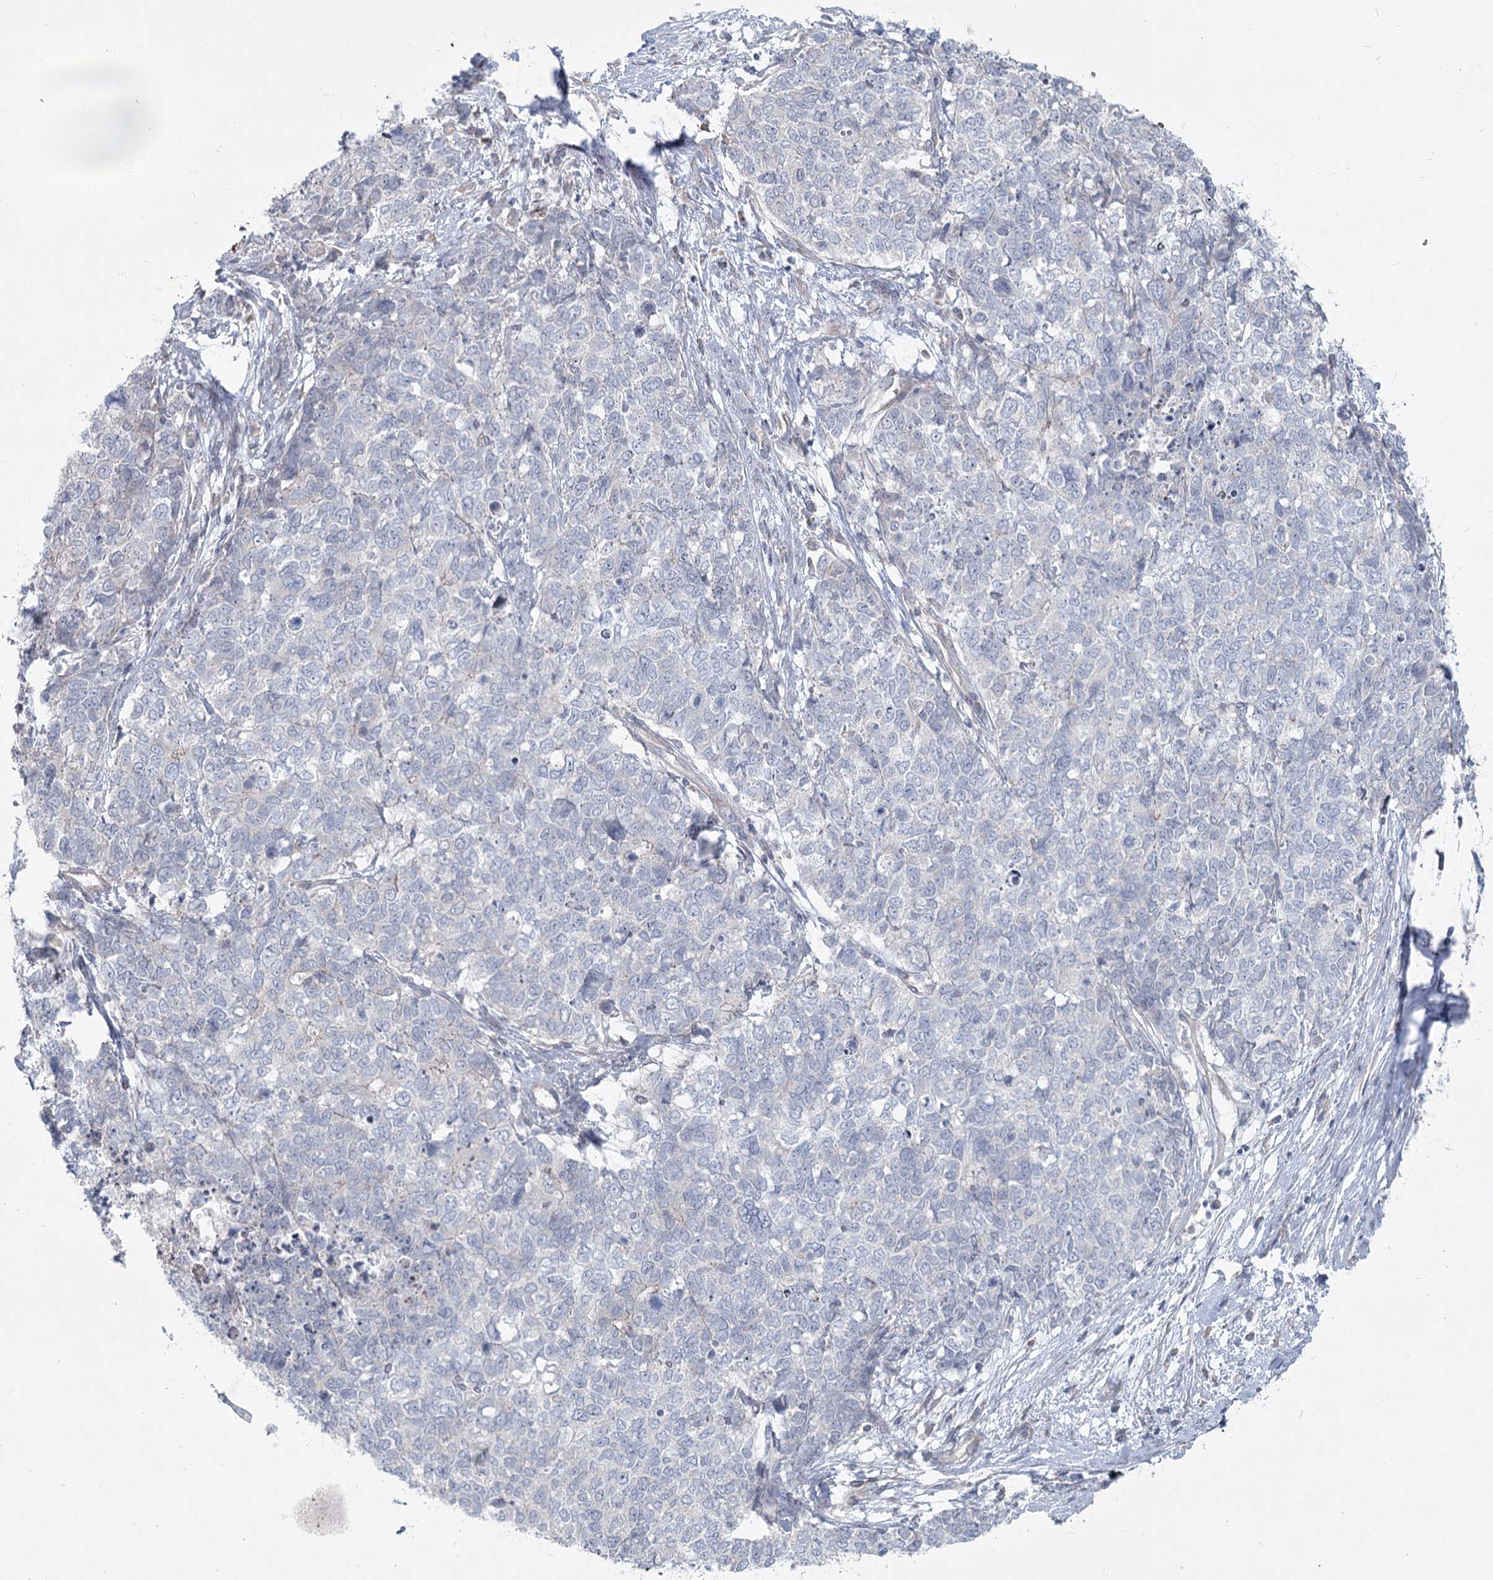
{"staining": {"intensity": "negative", "quantity": "none", "location": "none"}, "tissue": "cervical cancer", "cell_type": "Tumor cells", "image_type": "cancer", "snomed": [{"axis": "morphology", "description": "Squamous cell carcinoma, NOS"}, {"axis": "topography", "description": "Cervix"}], "caption": "IHC of cervical cancer (squamous cell carcinoma) exhibits no positivity in tumor cells. The staining was performed using DAB to visualize the protein expression in brown, while the nuclei were stained in blue with hematoxylin (Magnification: 20x).", "gene": "SPINK13", "patient": {"sex": "female", "age": 63}}